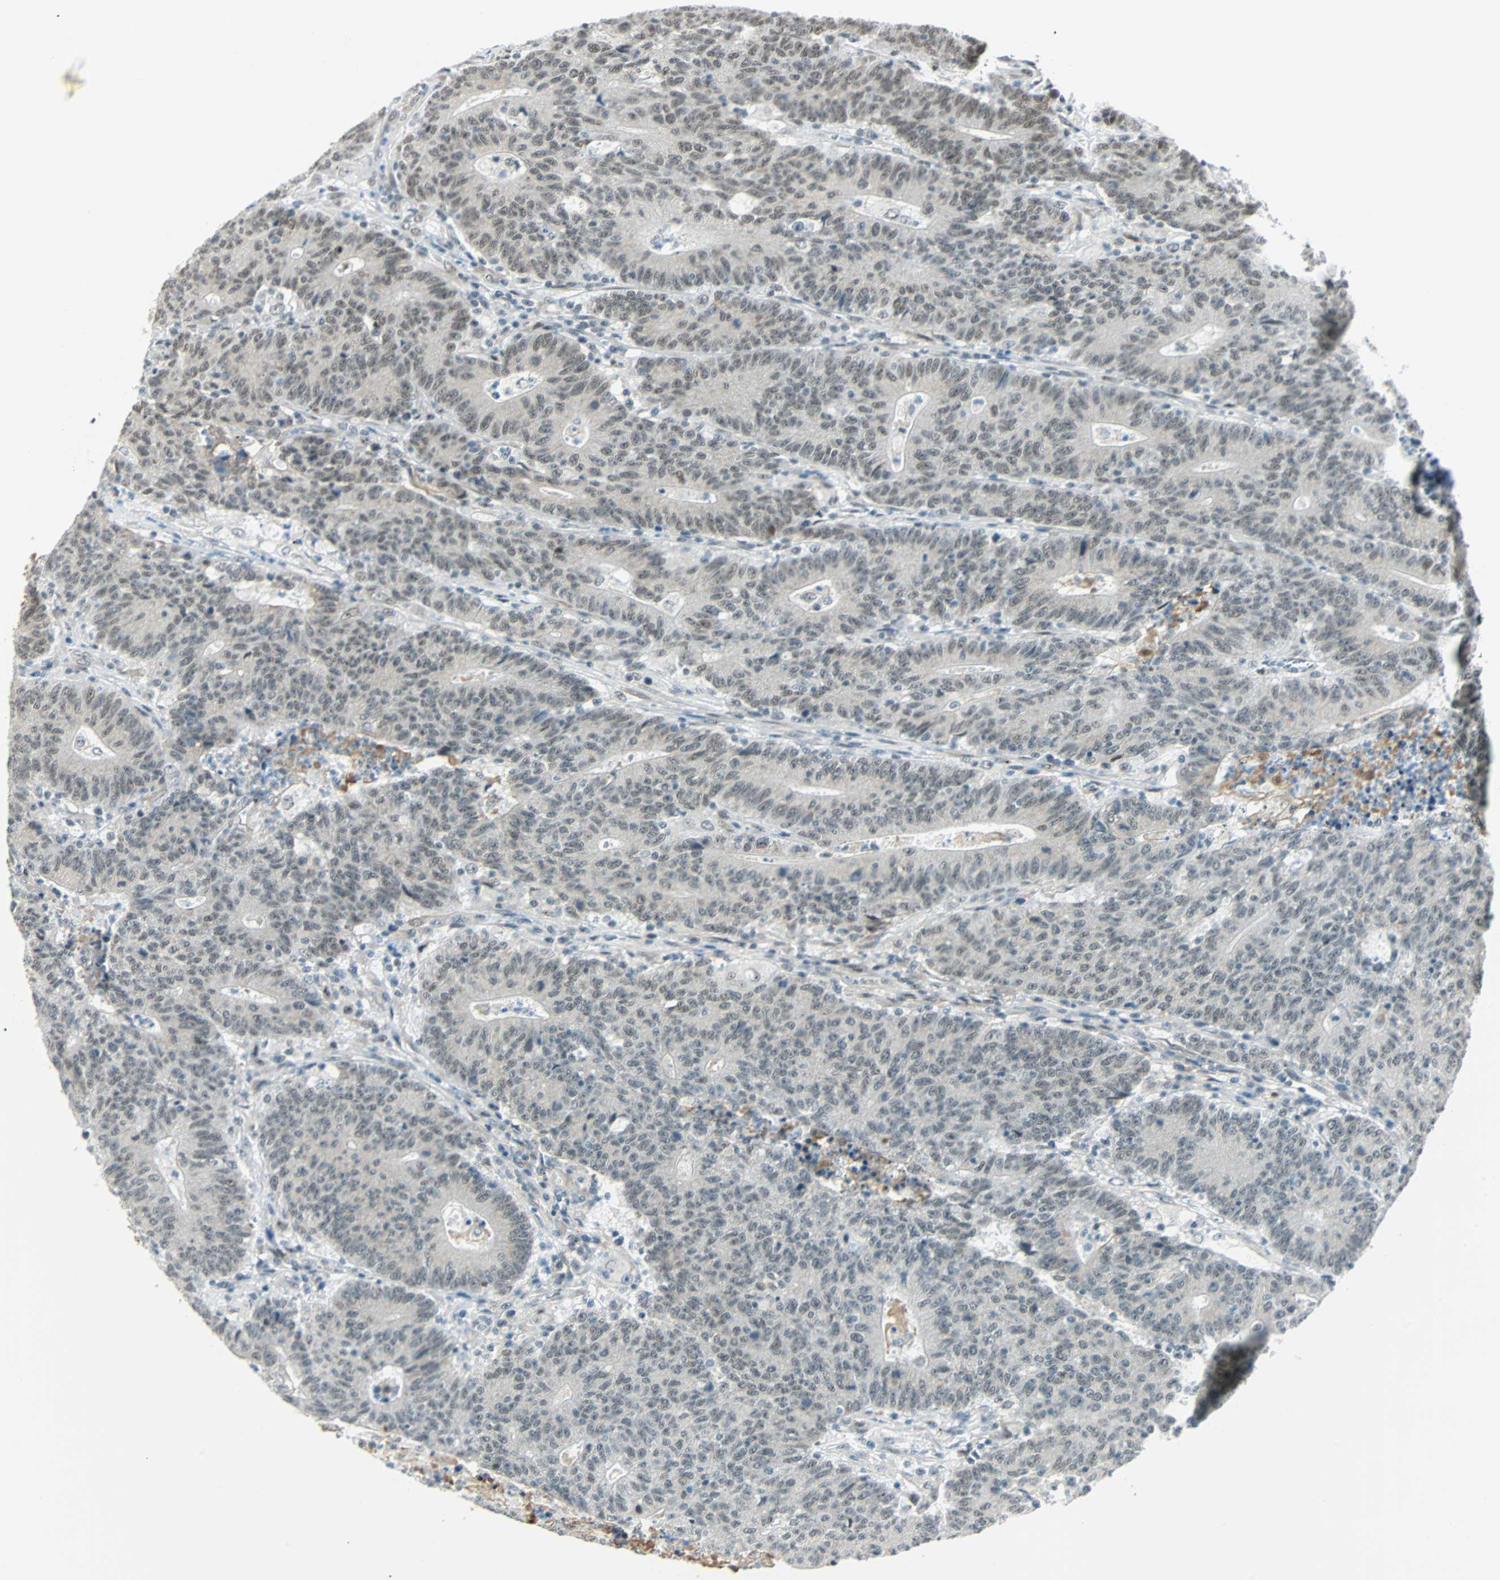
{"staining": {"intensity": "weak", "quantity": "25%-75%", "location": "nuclear"}, "tissue": "colorectal cancer", "cell_type": "Tumor cells", "image_type": "cancer", "snomed": [{"axis": "morphology", "description": "Normal tissue, NOS"}, {"axis": "morphology", "description": "Adenocarcinoma, NOS"}, {"axis": "topography", "description": "Colon"}], "caption": "Weak nuclear expression is appreciated in about 25%-75% of tumor cells in colorectal cancer (adenocarcinoma).", "gene": "NELFE", "patient": {"sex": "female", "age": 75}}